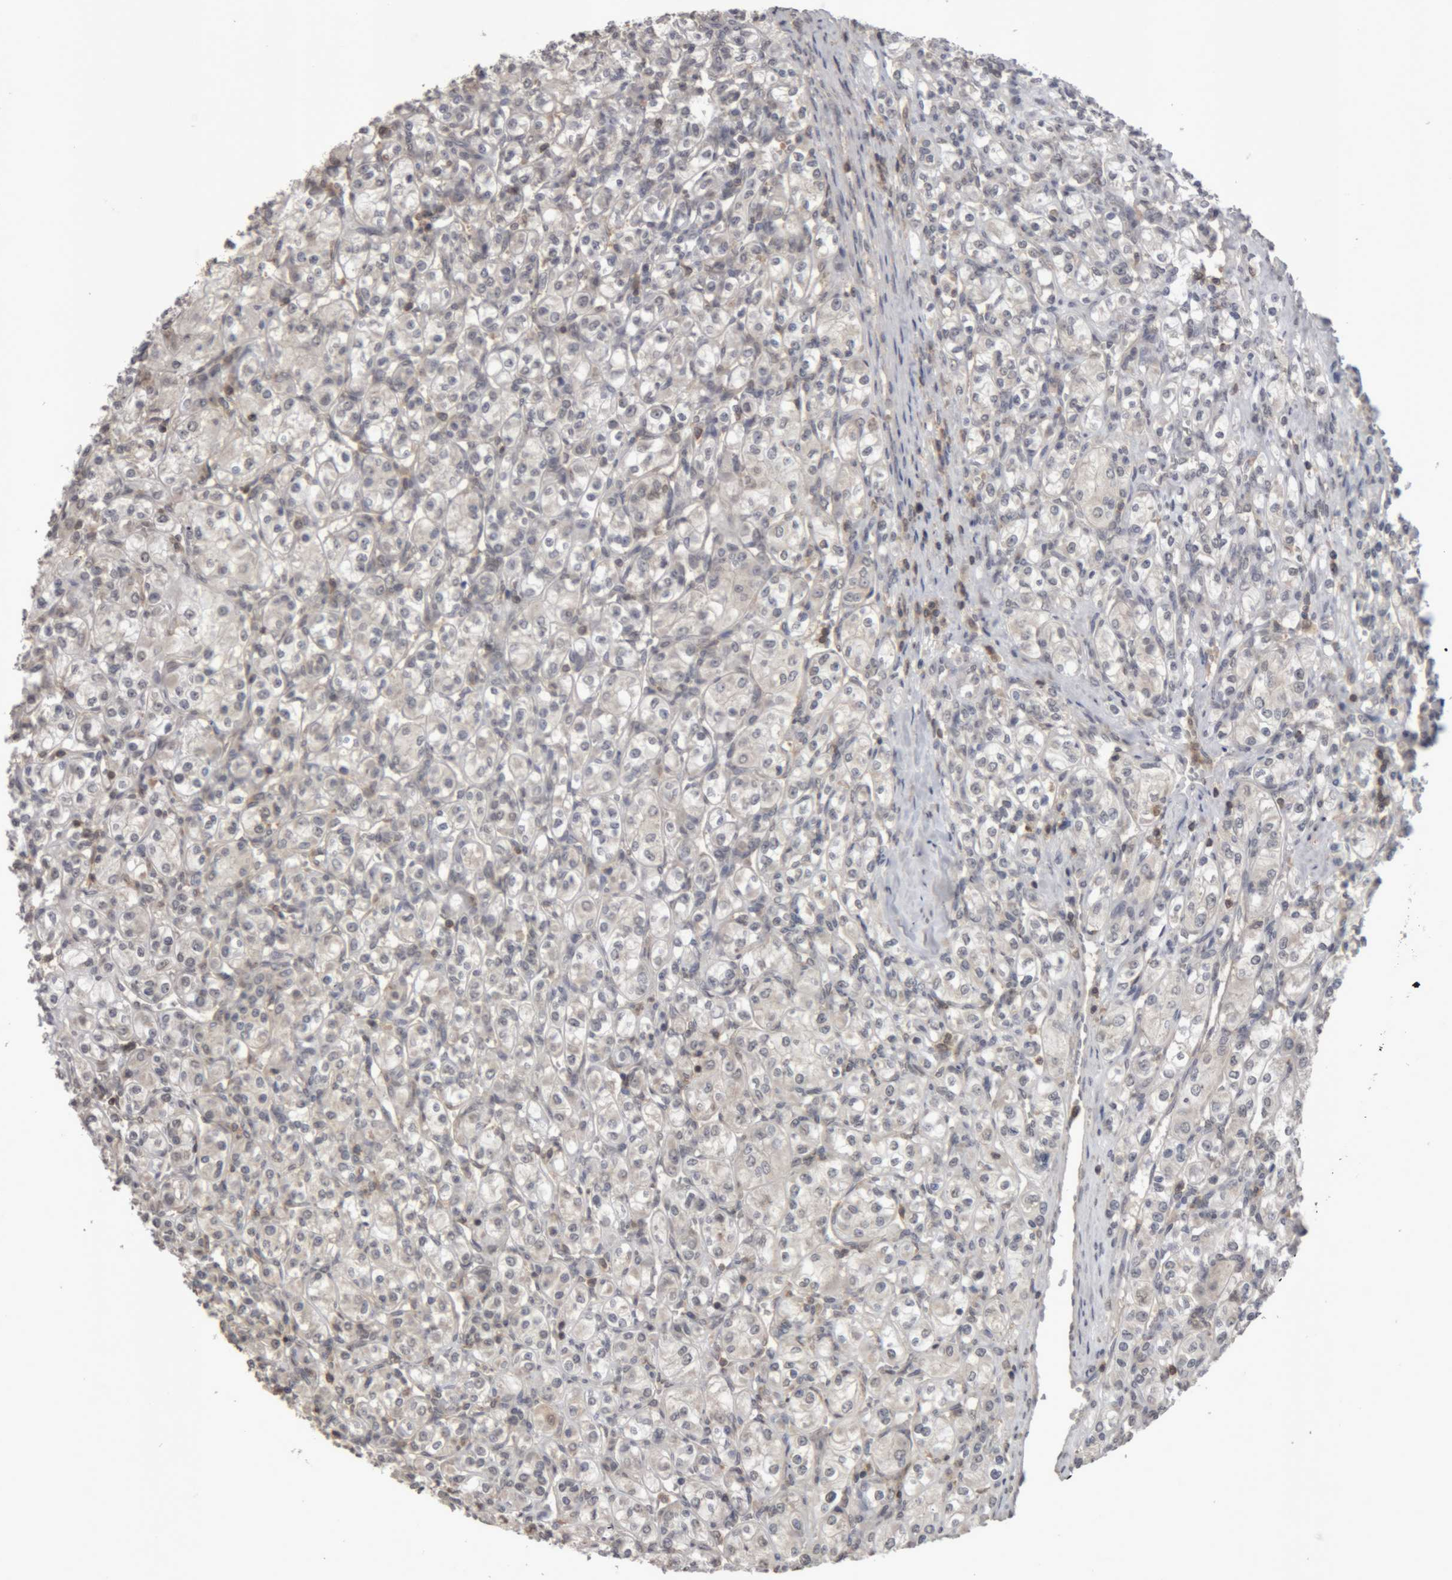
{"staining": {"intensity": "negative", "quantity": "none", "location": "none"}, "tissue": "renal cancer", "cell_type": "Tumor cells", "image_type": "cancer", "snomed": [{"axis": "morphology", "description": "Adenocarcinoma, NOS"}, {"axis": "topography", "description": "Kidney"}], "caption": "A high-resolution photomicrograph shows immunohistochemistry staining of renal cancer (adenocarcinoma), which shows no significant positivity in tumor cells. Nuclei are stained in blue.", "gene": "NFATC2", "patient": {"sex": "male", "age": 77}}